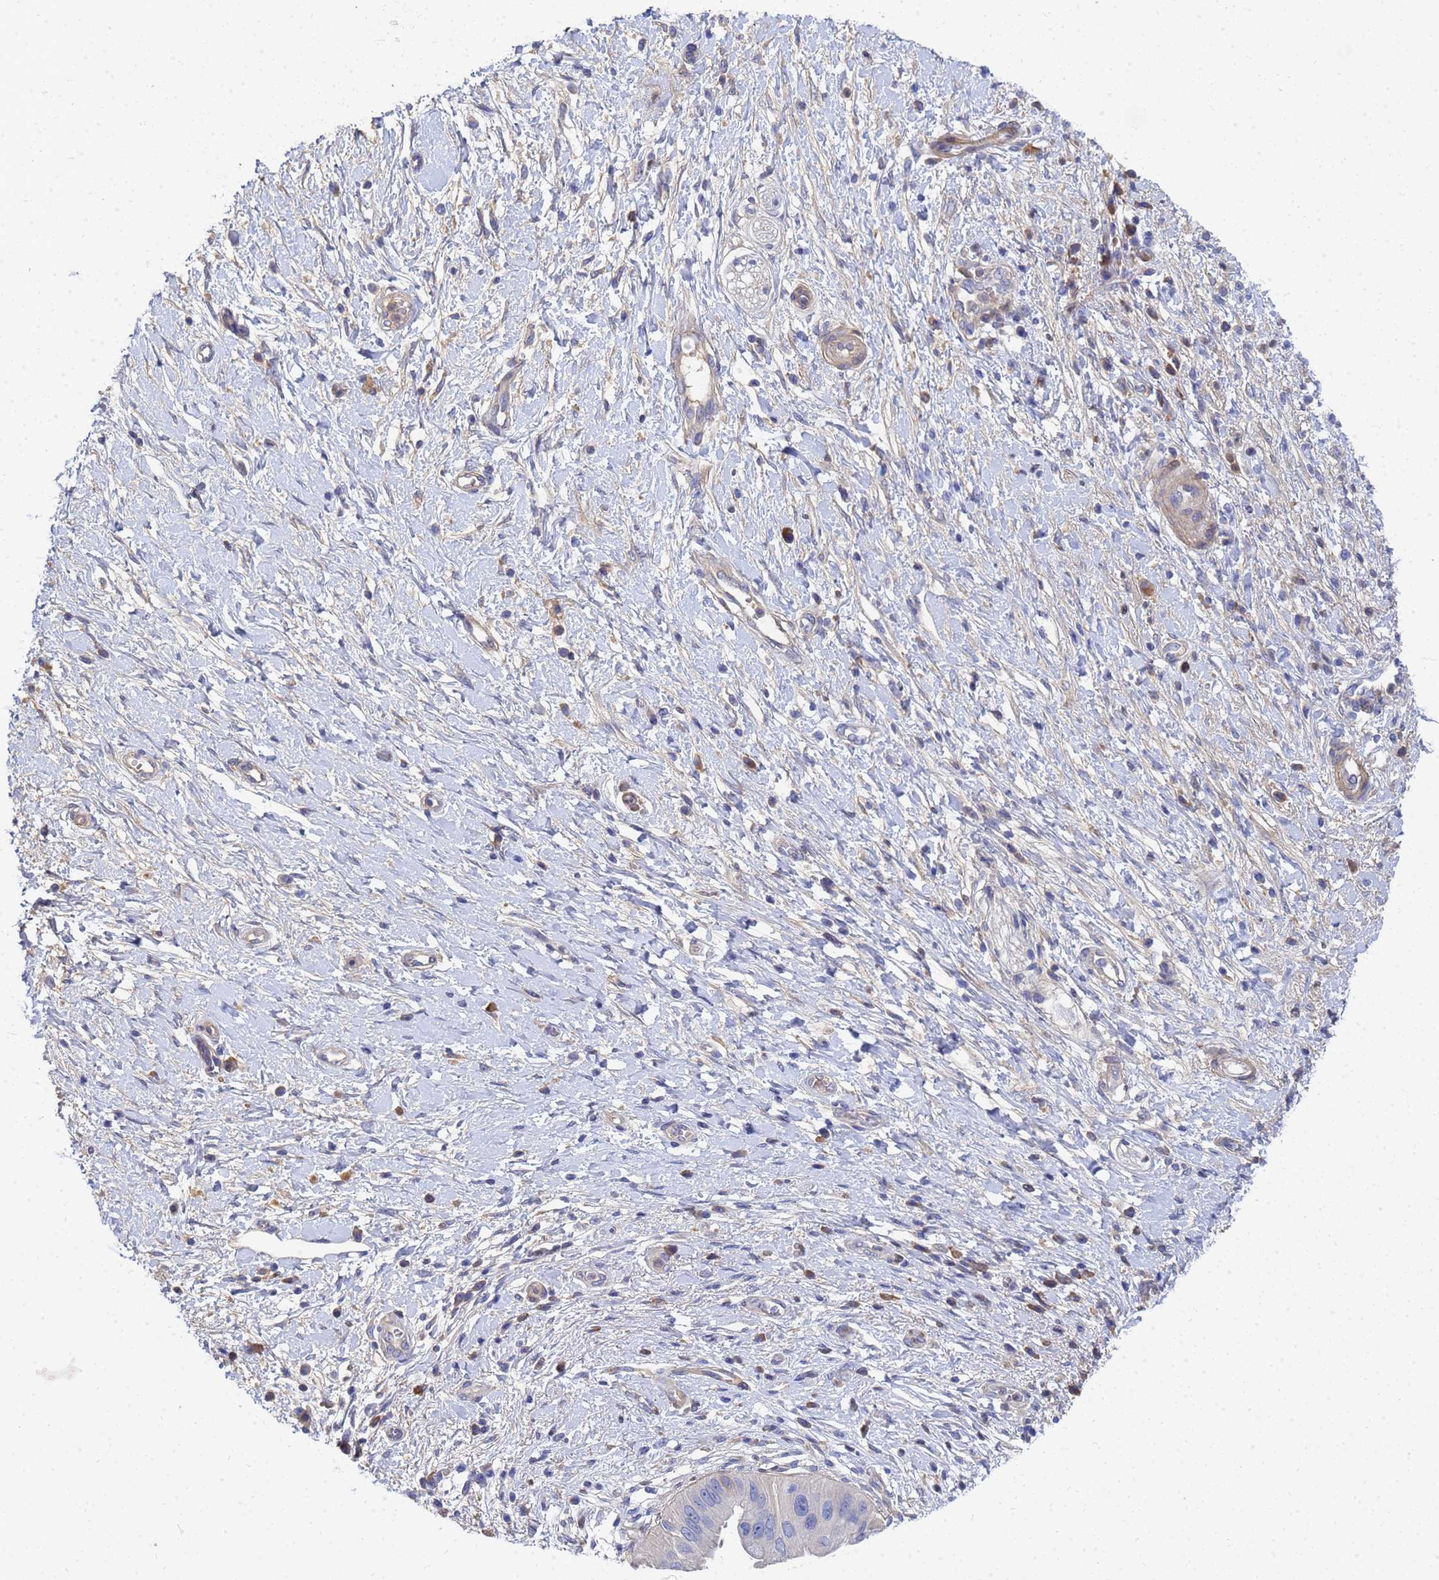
{"staining": {"intensity": "negative", "quantity": "none", "location": "none"}, "tissue": "pancreatic cancer", "cell_type": "Tumor cells", "image_type": "cancer", "snomed": [{"axis": "morphology", "description": "Adenocarcinoma, NOS"}, {"axis": "topography", "description": "Pancreas"}], "caption": "DAB (3,3'-diaminobenzidine) immunohistochemical staining of human pancreatic cancer (adenocarcinoma) exhibits no significant expression in tumor cells. (DAB immunohistochemistry, high magnification).", "gene": "LBX2", "patient": {"sex": "male", "age": 68}}